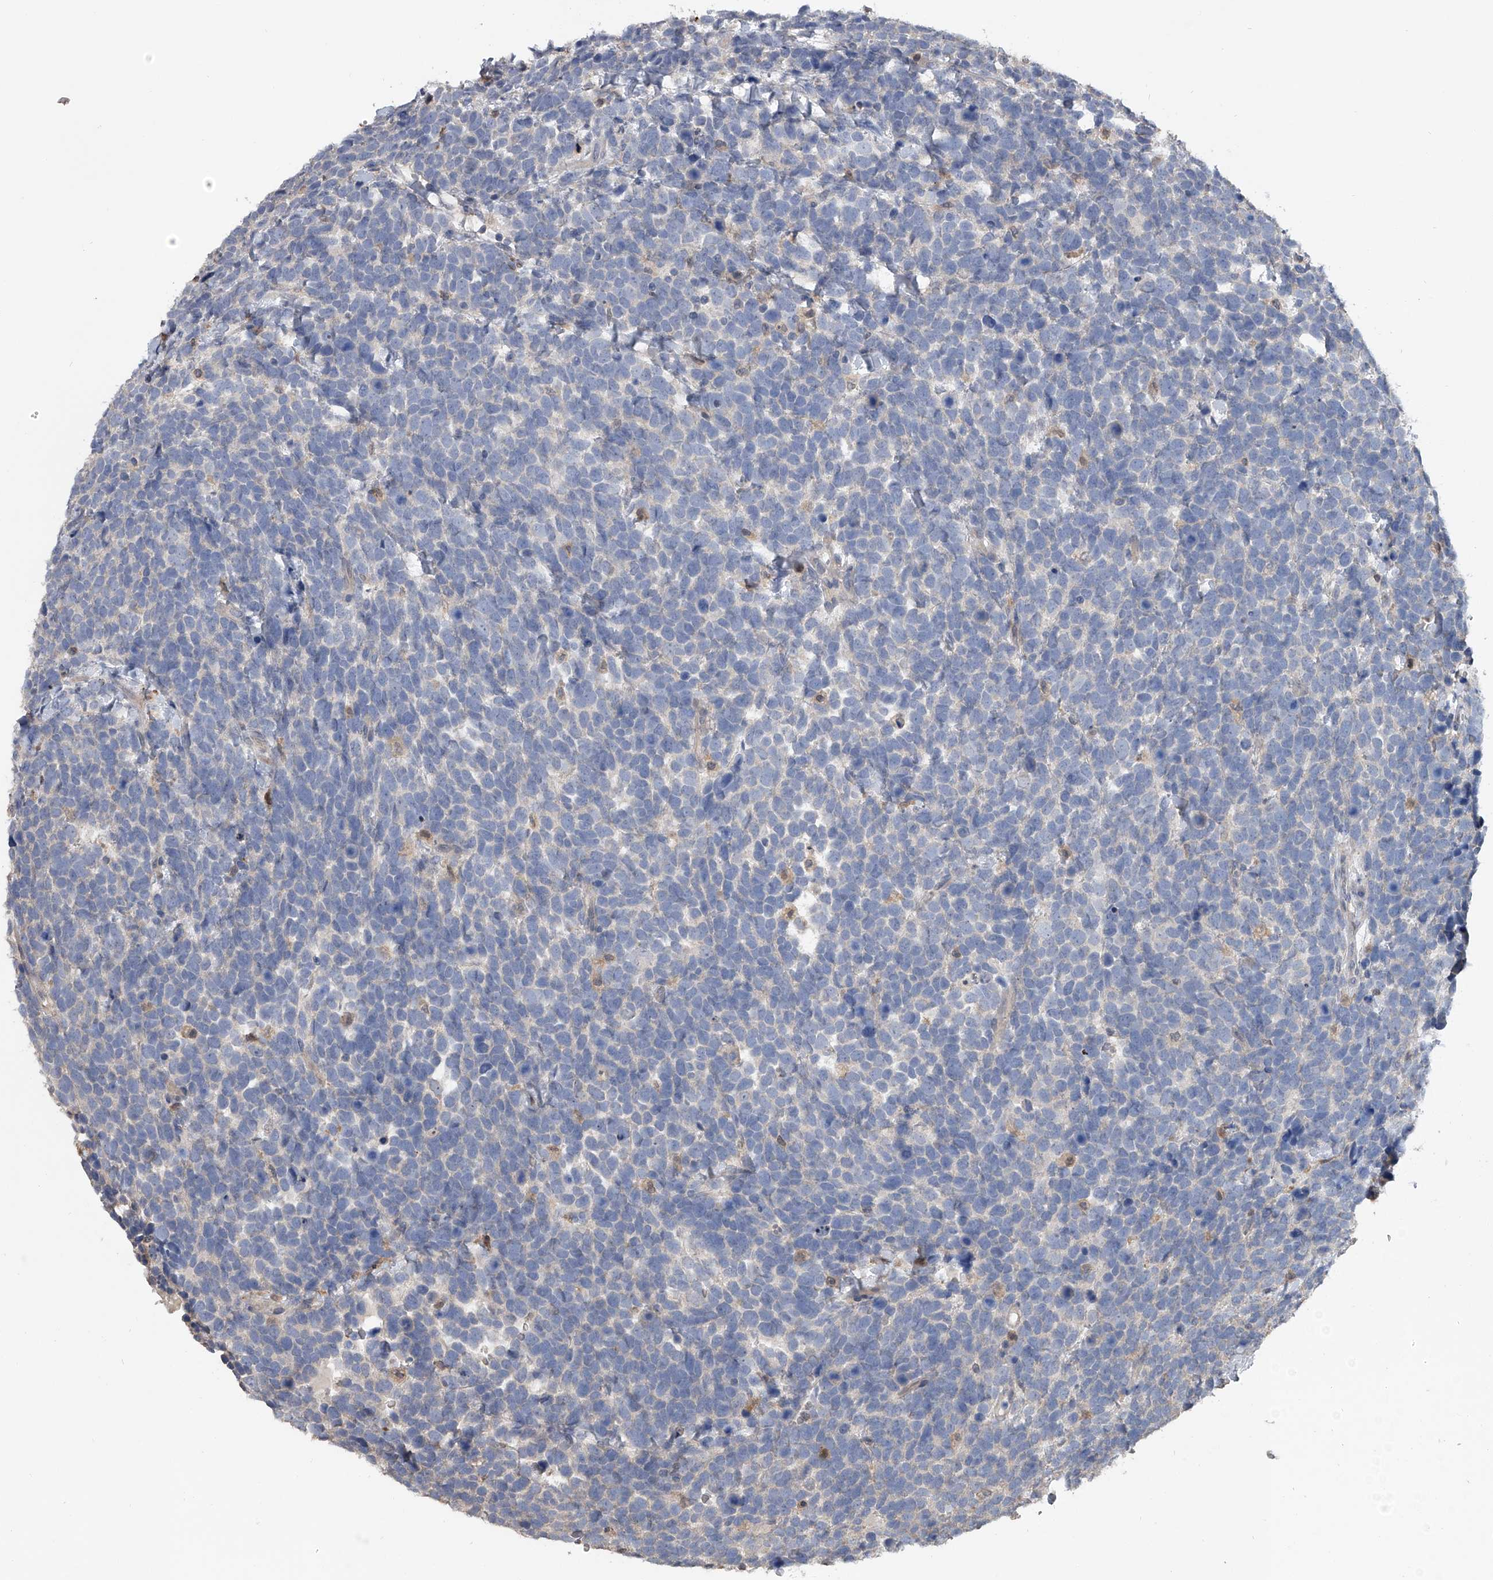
{"staining": {"intensity": "negative", "quantity": "none", "location": "none"}, "tissue": "urothelial cancer", "cell_type": "Tumor cells", "image_type": "cancer", "snomed": [{"axis": "morphology", "description": "Urothelial carcinoma, High grade"}, {"axis": "topography", "description": "Urinary bladder"}], "caption": "IHC micrograph of urothelial cancer stained for a protein (brown), which displays no staining in tumor cells.", "gene": "DOCK9", "patient": {"sex": "female", "age": 82}}